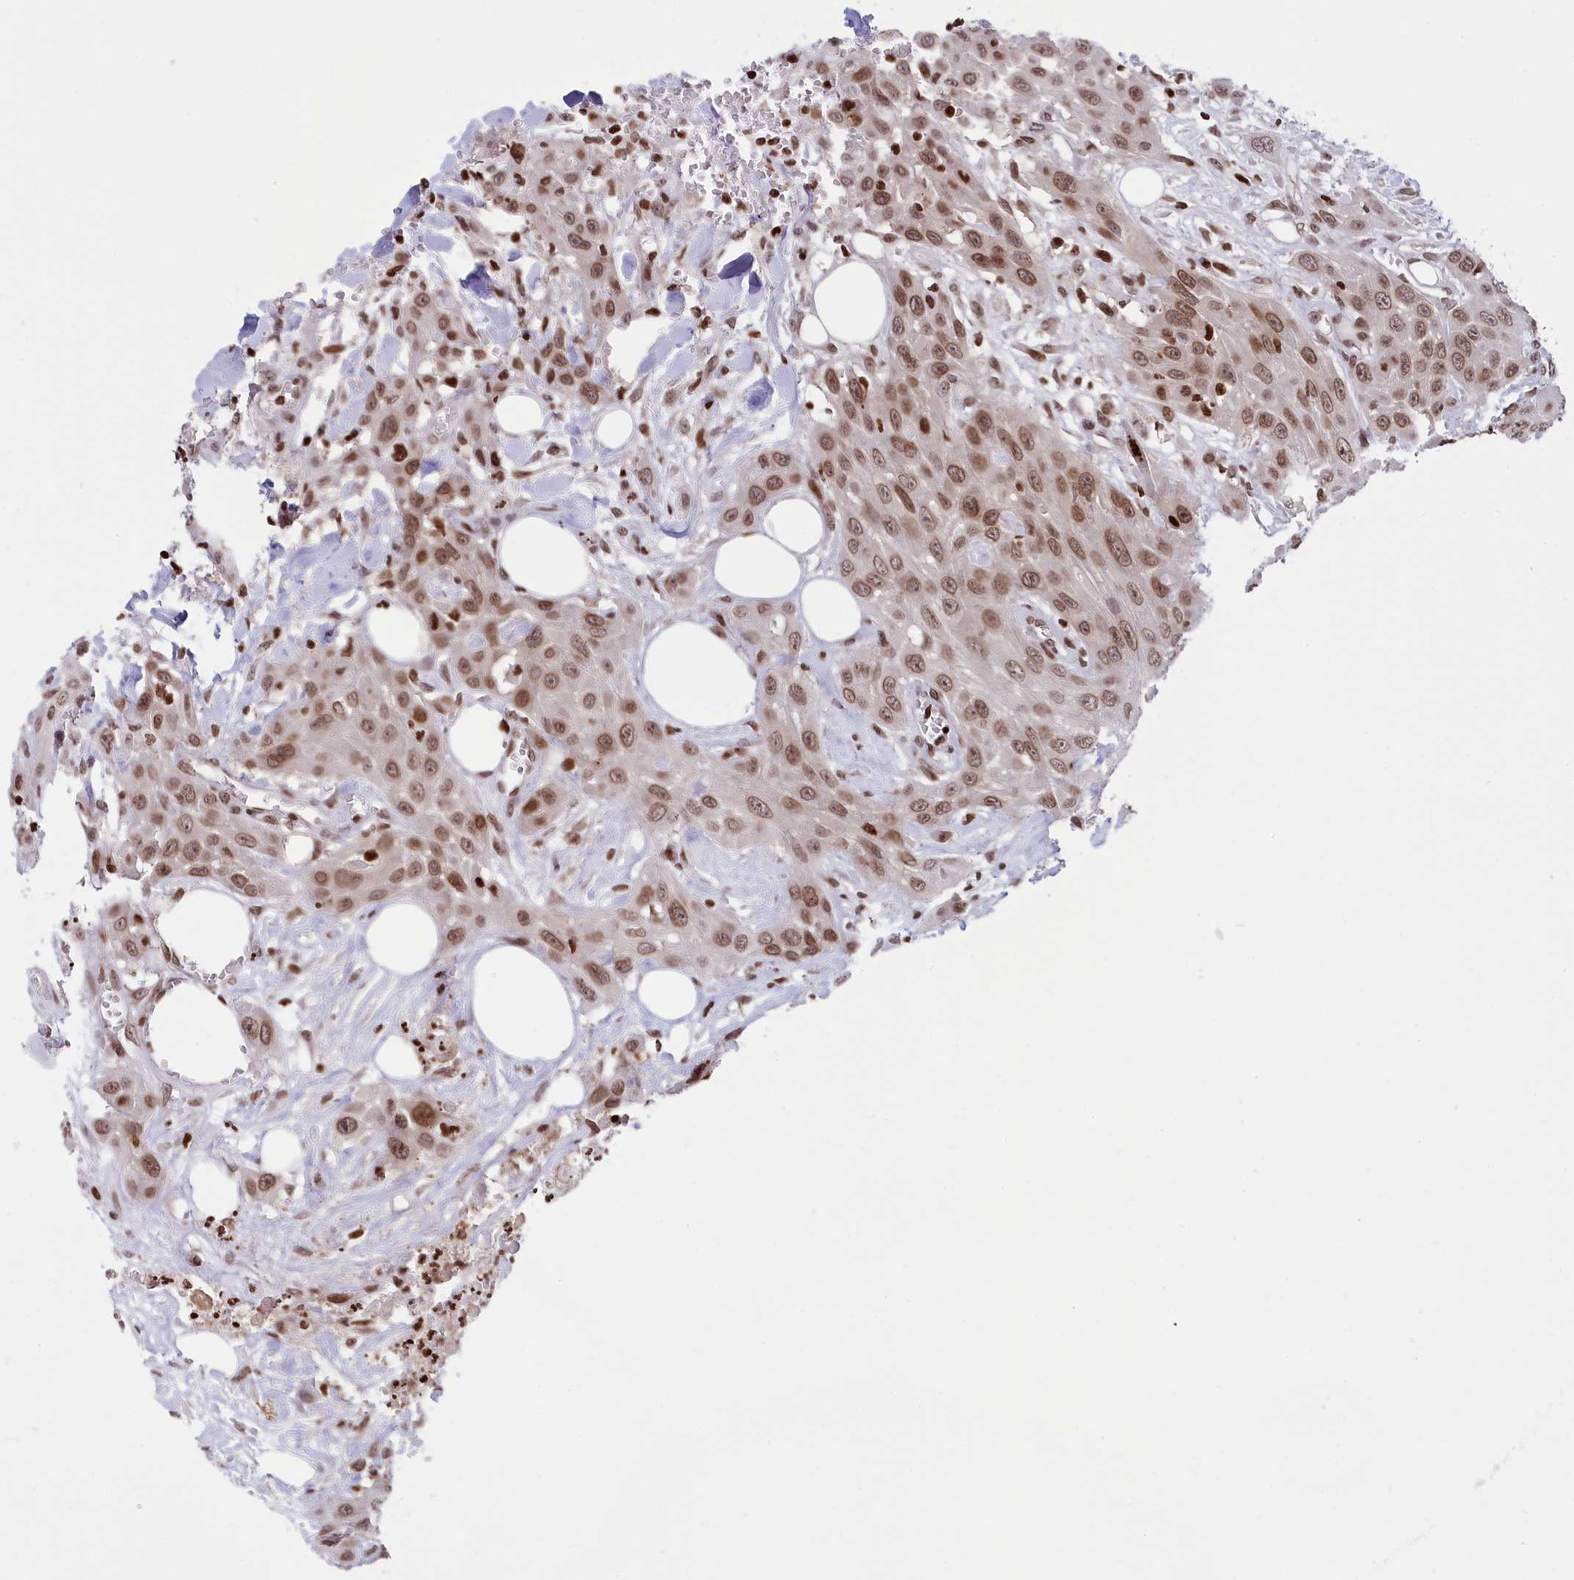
{"staining": {"intensity": "moderate", "quantity": ">75%", "location": "nuclear"}, "tissue": "head and neck cancer", "cell_type": "Tumor cells", "image_type": "cancer", "snomed": [{"axis": "morphology", "description": "Squamous cell carcinoma, NOS"}, {"axis": "topography", "description": "Head-Neck"}], "caption": "The image displays a brown stain indicating the presence of a protein in the nuclear of tumor cells in squamous cell carcinoma (head and neck). Immunohistochemistry (ihc) stains the protein of interest in brown and the nuclei are stained blue.", "gene": "TET2", "patient": {"sex": "male", "age": 81}}